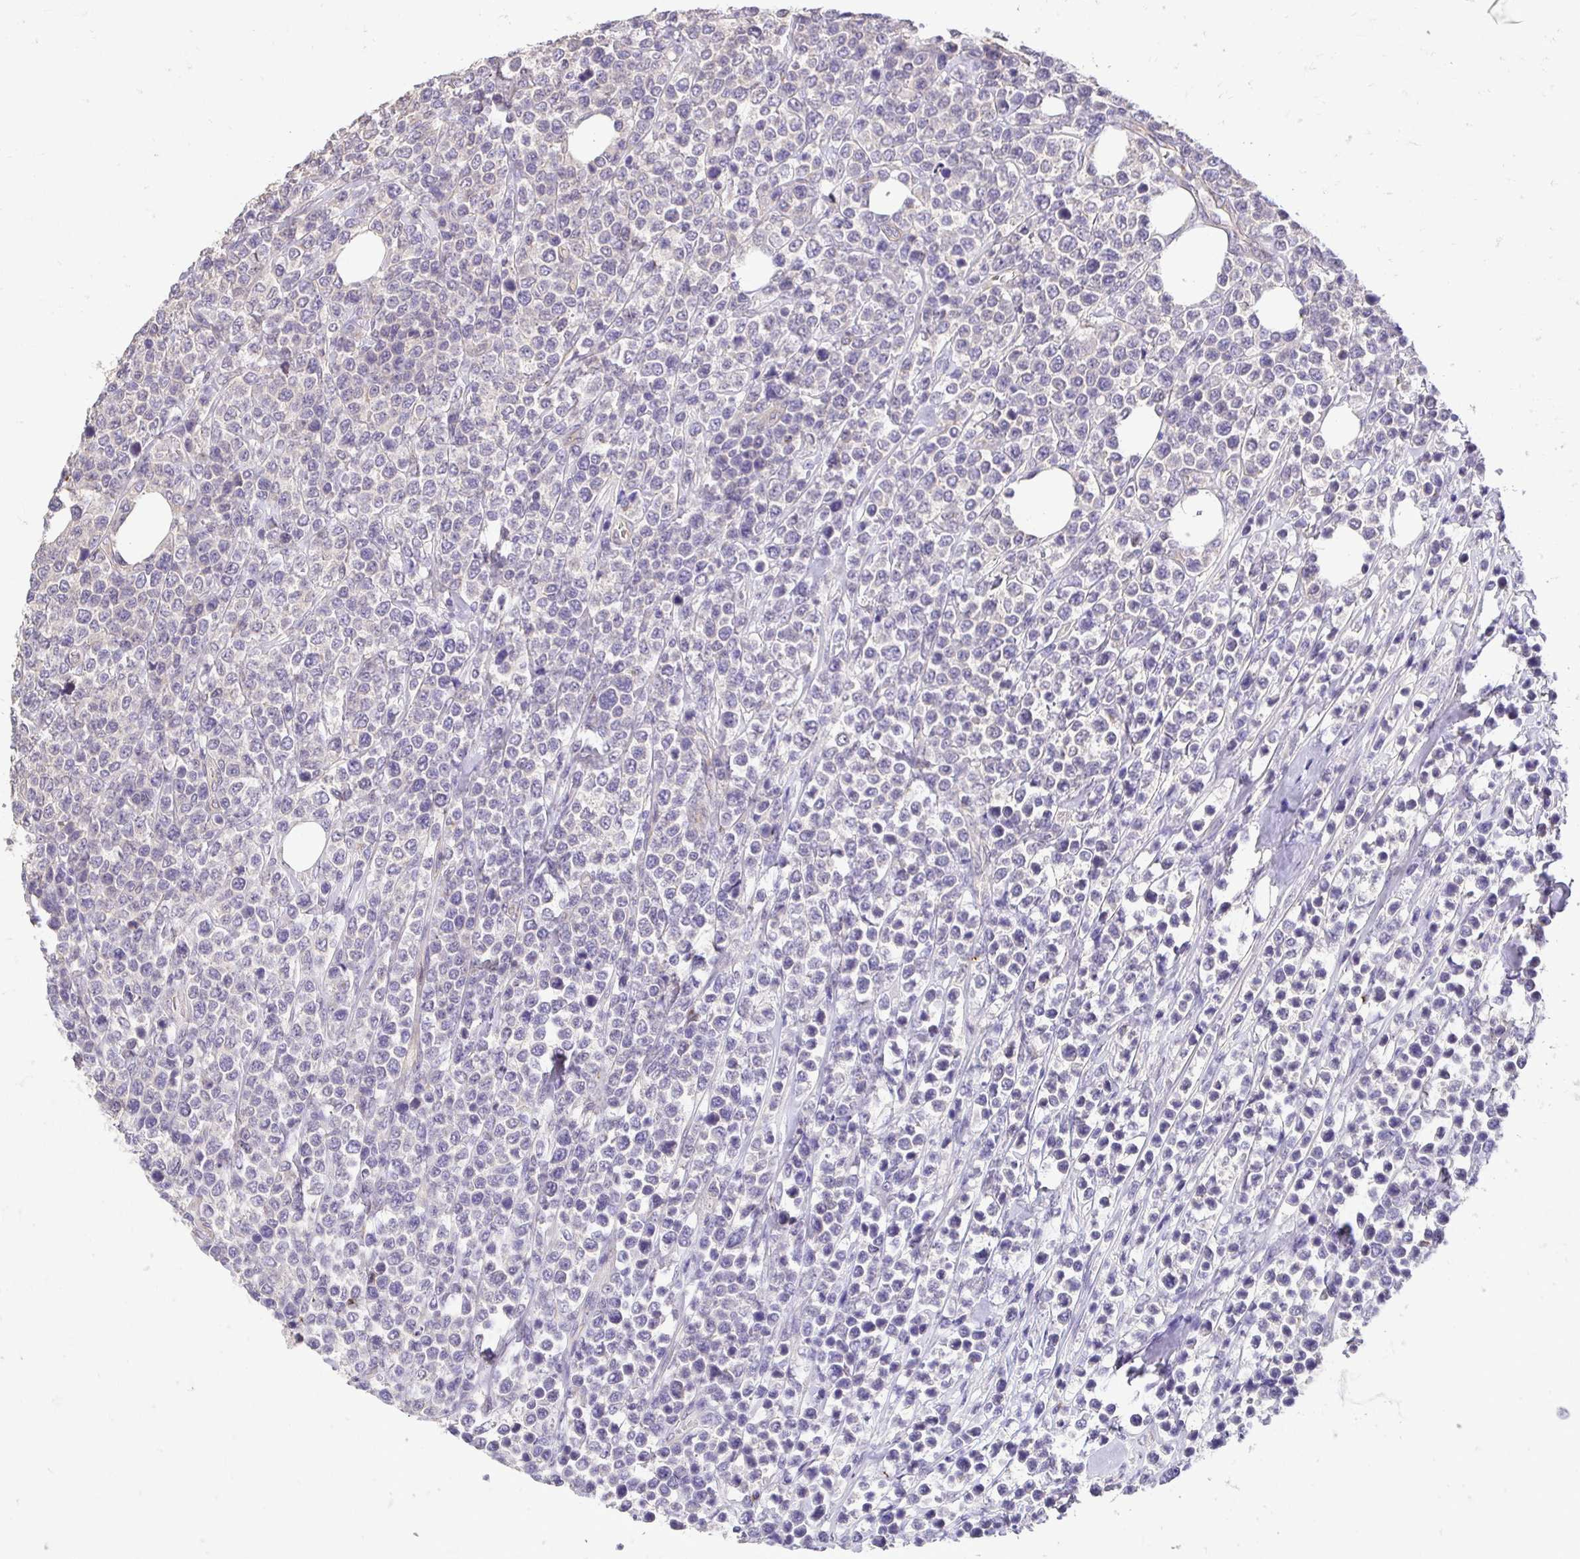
{"staining": {"intensity": "negative", "quantity": "none", "location": "none"}, "tissue": "lymphoma", "cell_type": "Tumor cells", "image_type": "cancer", "snomed": [{"axis": "morphology", "description": "Malignant lymphoma, non-Hodgkin's type, High grade"}, {"axis": "topography", "description": "Soft tissue"}], "caption": "Immunohistochemical staining of lymphoma shows no significant staining in tumor cells.", "gene": "SLC9A1", "patient": {"sex": "female", "age": 56}}